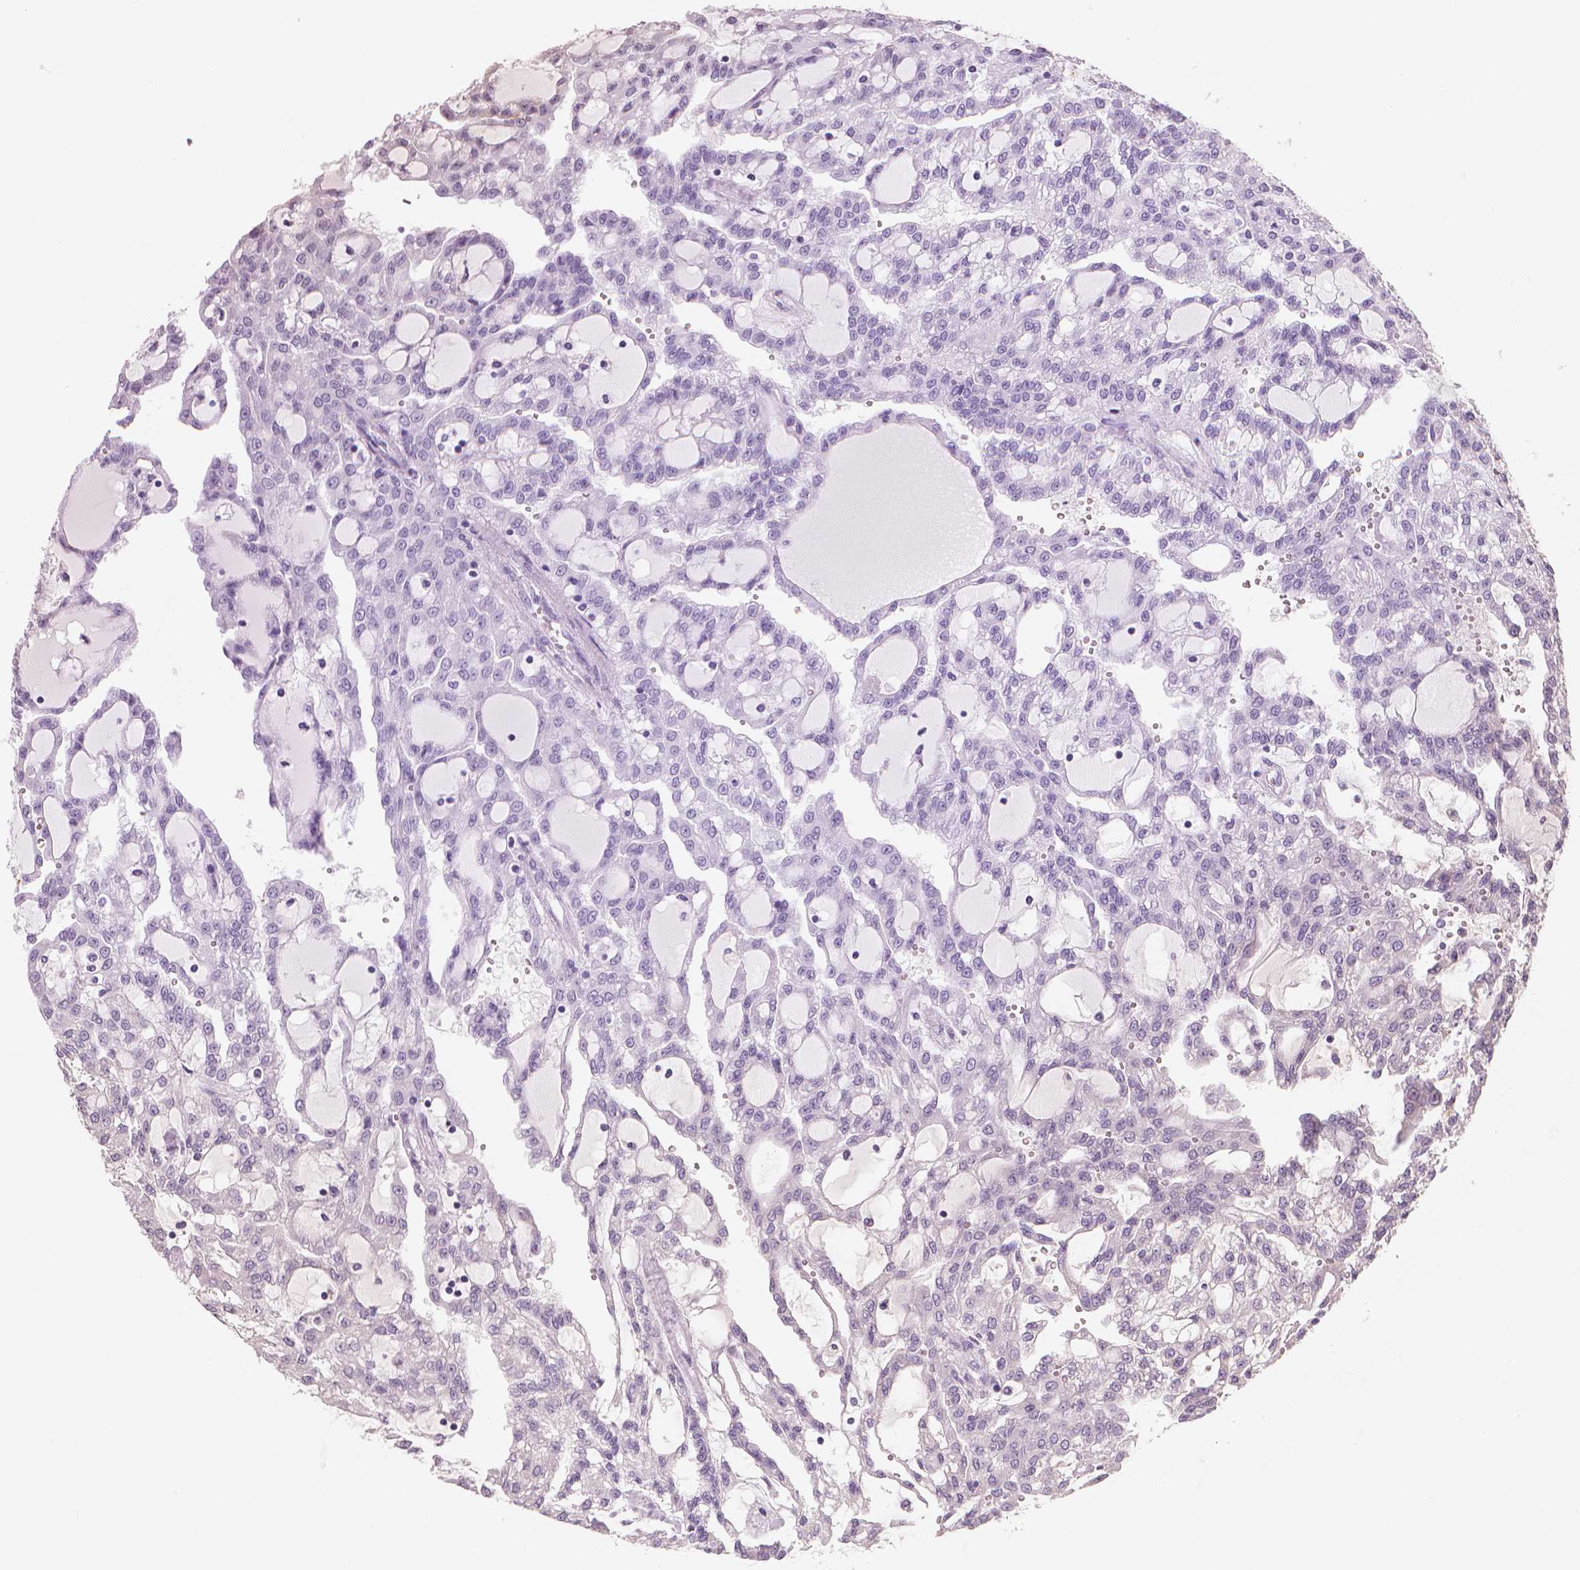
{"staining": {"intensity": "negative", "quantity": "none", "location": "none"}, "tissue": "renal cancer", "cell_type": "Tumor cells", "image_type": "cancer", "snomed": [{"axis": "morphology", "description": "Adenocarcinoma, NOS"}, {"axis": "topography", "description": "Kidney"}], "caption": "DAB (3,3'-diaminobenzidine) immunohistochemical staining of human adenocarcinoma (renal) exhibits no significant staining in tumor cells.", "gene": "RNASE7", "patient": {"sex": "male", "age": 63}}